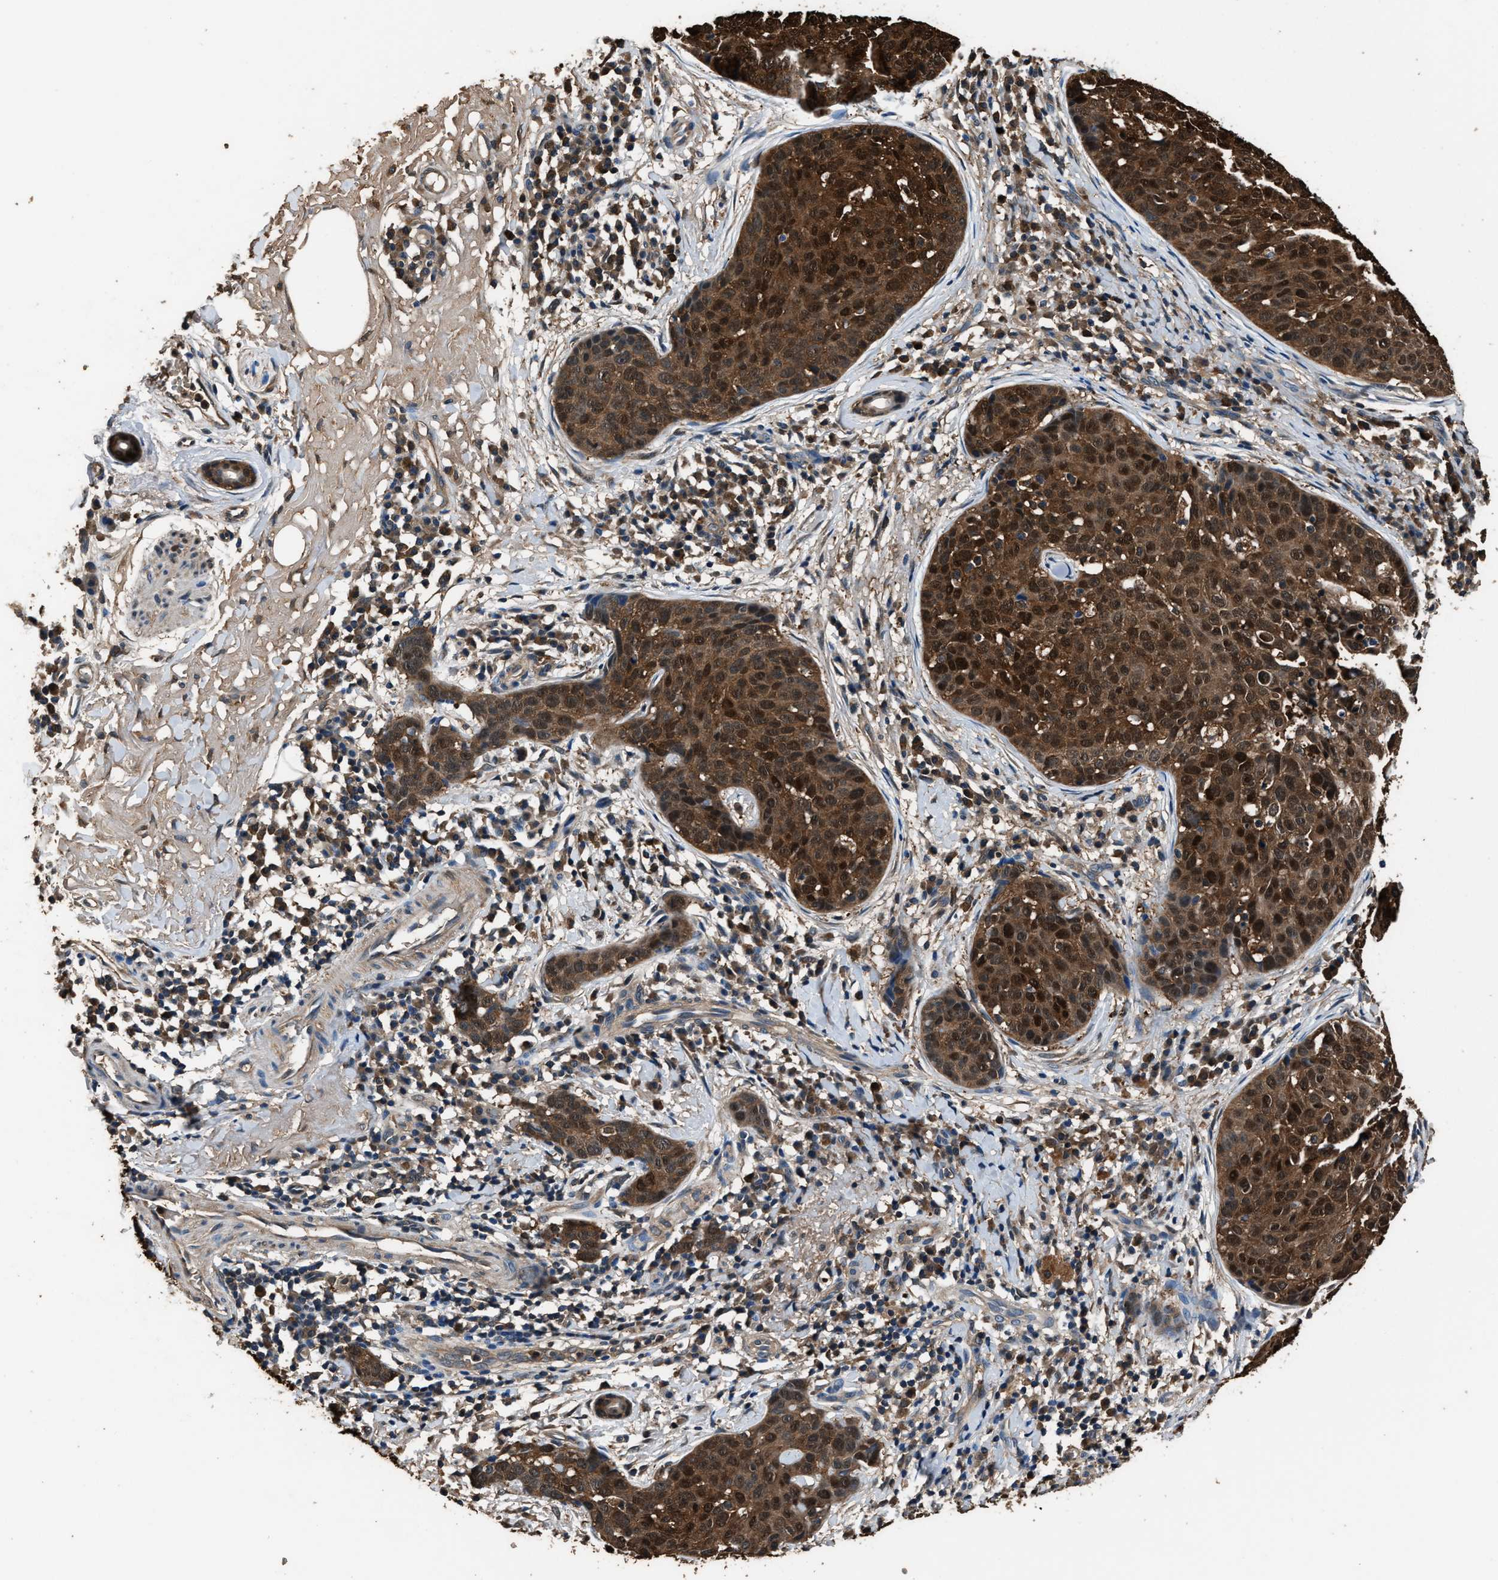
{"staining": {"intensity": "strong", "quantity": ">75%", "location": "cytoplasmic/membranous,nuclear"}, "tissue": "skin cancer", "cell_type": "Tumor cells", "image_type": "cancer", "snomed": [{"axis": "morphology", "description": "Squamous cell carcinoma in situ, NOS"}, {"axis": "morphology", "description": "Squamous cell carcinoma, NOS"}, {"axis": "topography", "description": "Skin"}], "caption": "Immunohistochemical staining of squamous cell carcinoma in situ (skin) displays strong cytoplasmic/membranous and nuclear protein staining in approximately >75% of tumor cells. (Stains: DAB in brown, nuclei in blue, Microscopy: brightfield microscopy at high magnification).", "gene": "GSTP1", "patient": {"sex": "male", "age": 93}}